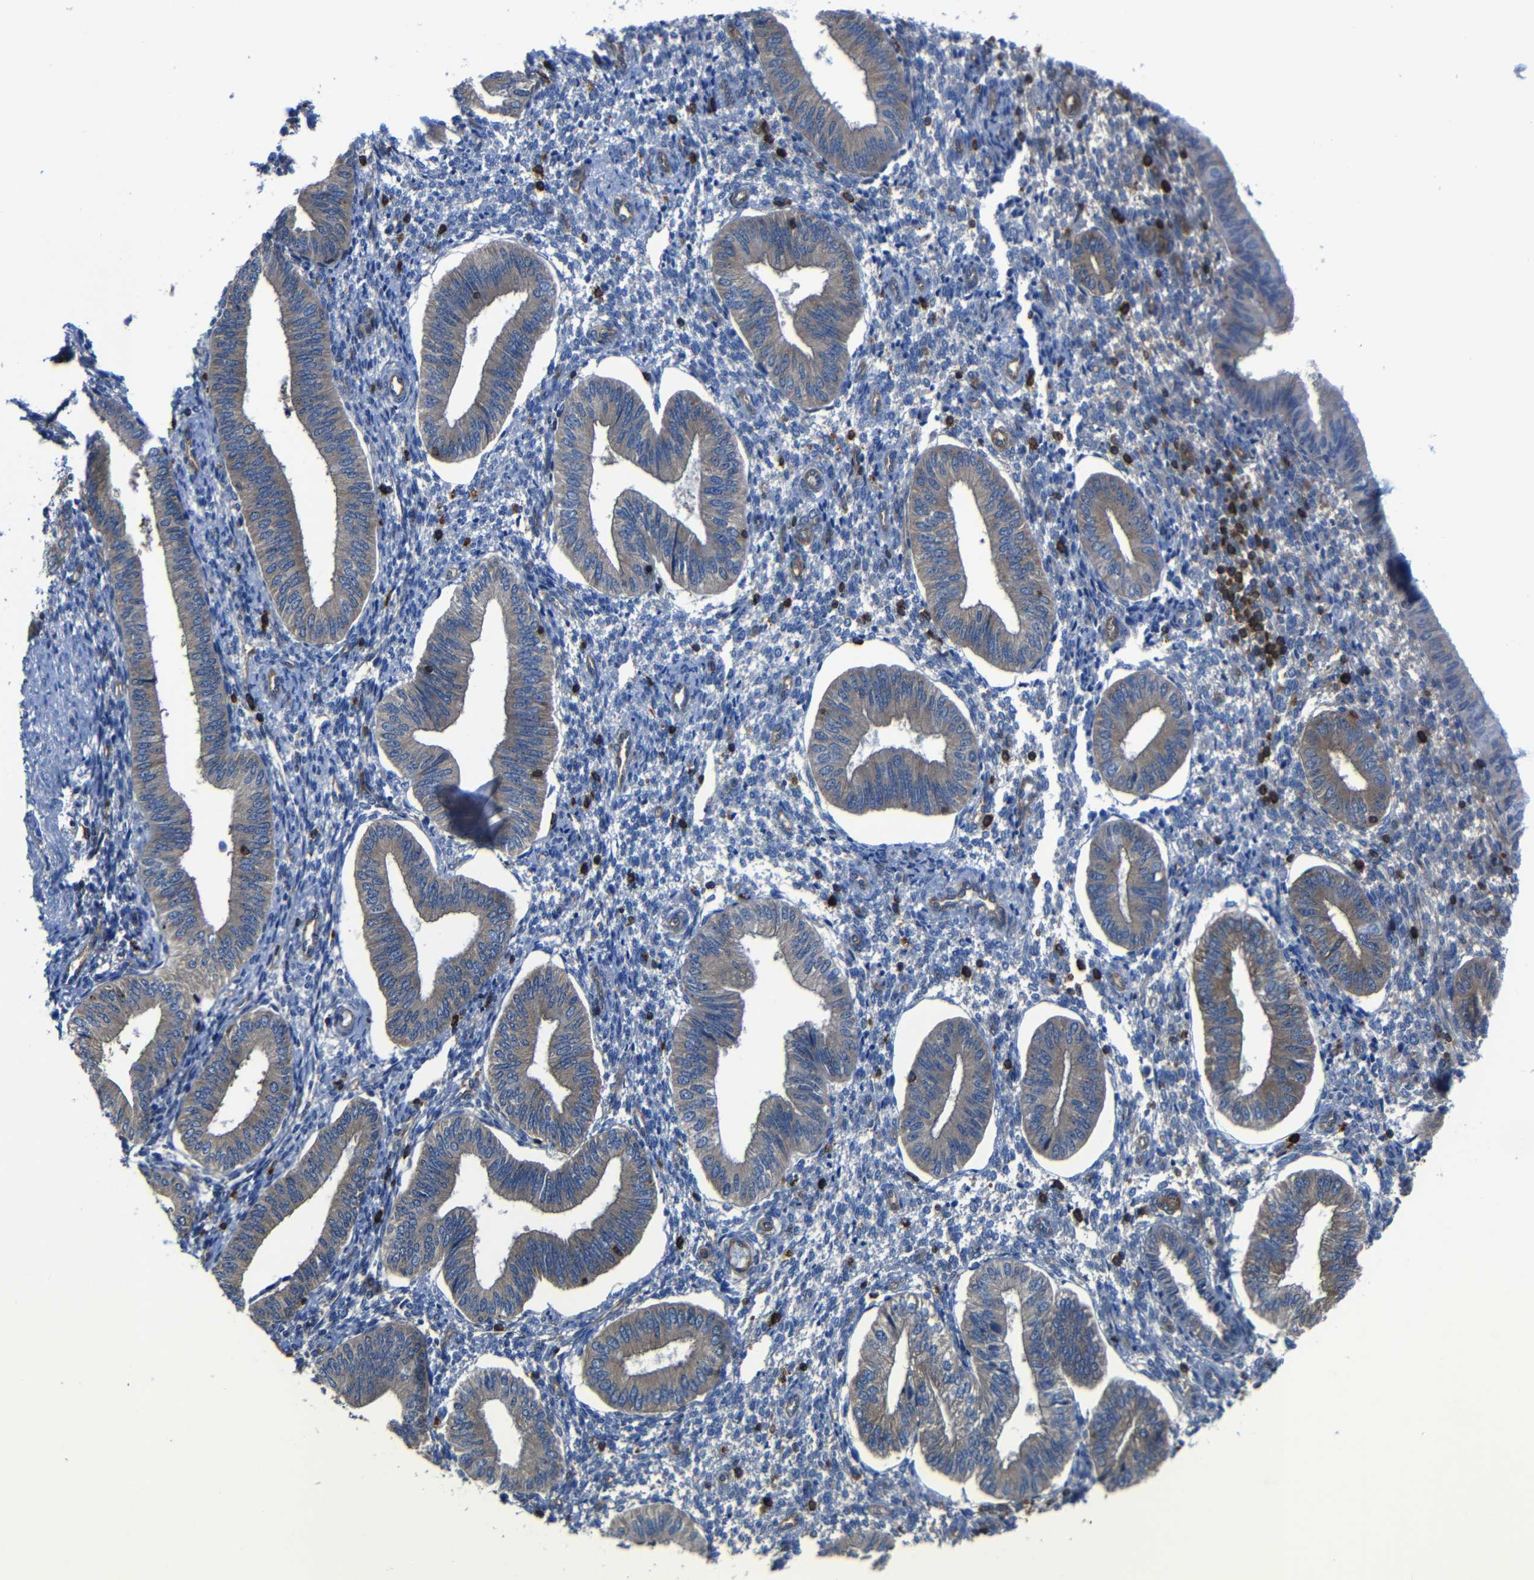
{"staining": {"intensity": "weak", "quantity": "25%-75%", "location": "cytoplasmic/membranous"}, "tissue": "endometrium", "cell_type": "Cells in endometrial stroma", "image_type": "normal", "snomed": [{"axis": "morphology", "description": "Normal tissue, NOS"}, {"axis": "topography", "description": "Endometrium"}], "caption": "Normal endometrium was stained to show a protein in brown. There is low levels of weak cytoplasmic/membranous expression in approximately 25%-75% of cells in endometrial stroma.", "gene": "ARHGEF1", "patient": {"sex": "female", "age": 50}}